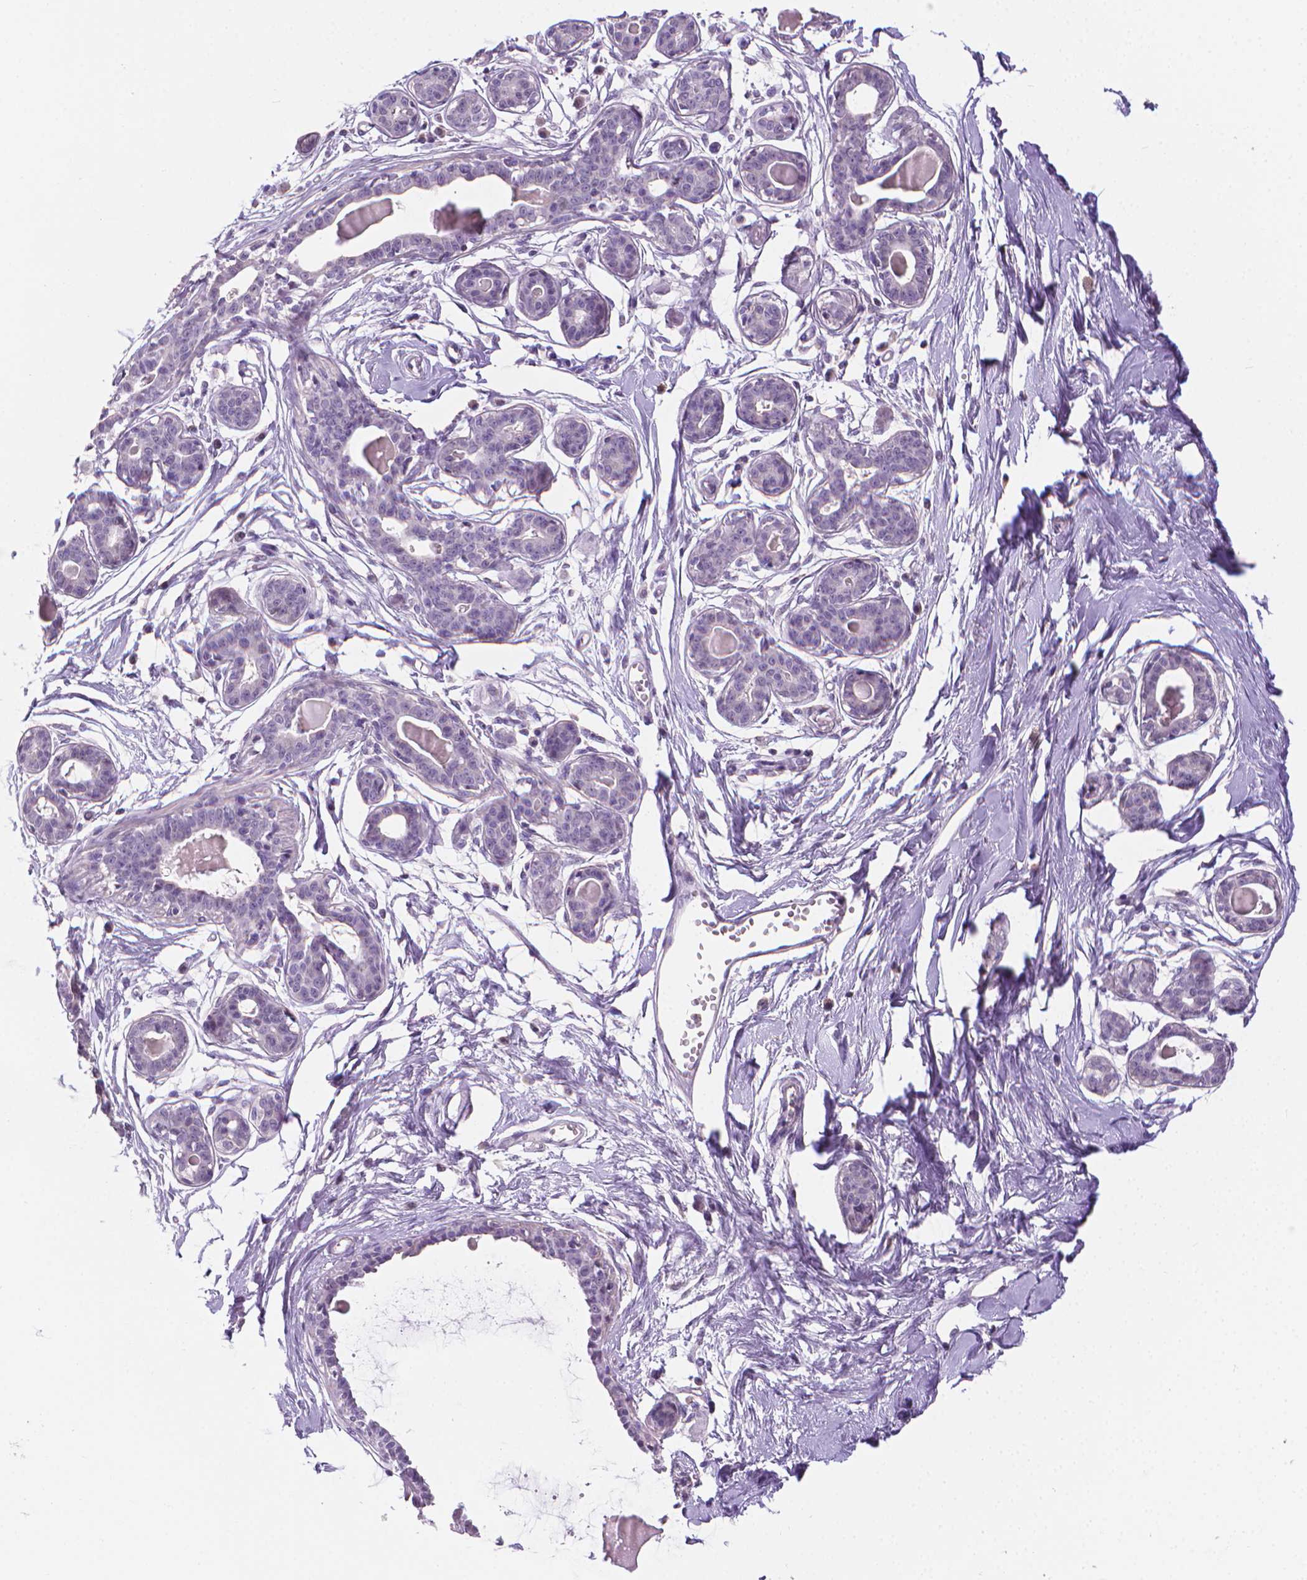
{"staining": {"intensity": "negative", "quantity": "none", "location": "none"}, "tissue": "breast", "cell_type": "Adipocytes", "image_type": "normal", "snomed": [{"axis": "morphology", "description": "Normal tissue, NOS"}, {"axis": "topography", "description": "Breast"}], "caption": "Breast was stained to show a protein in brown. There is no significant positivity in adipocytes. (Brightfield microscopy of DAB immunohistochemistry (IHC) at high magnification).", "gene": "NCAN", "patient": {"sex": "female", "age": 45}}